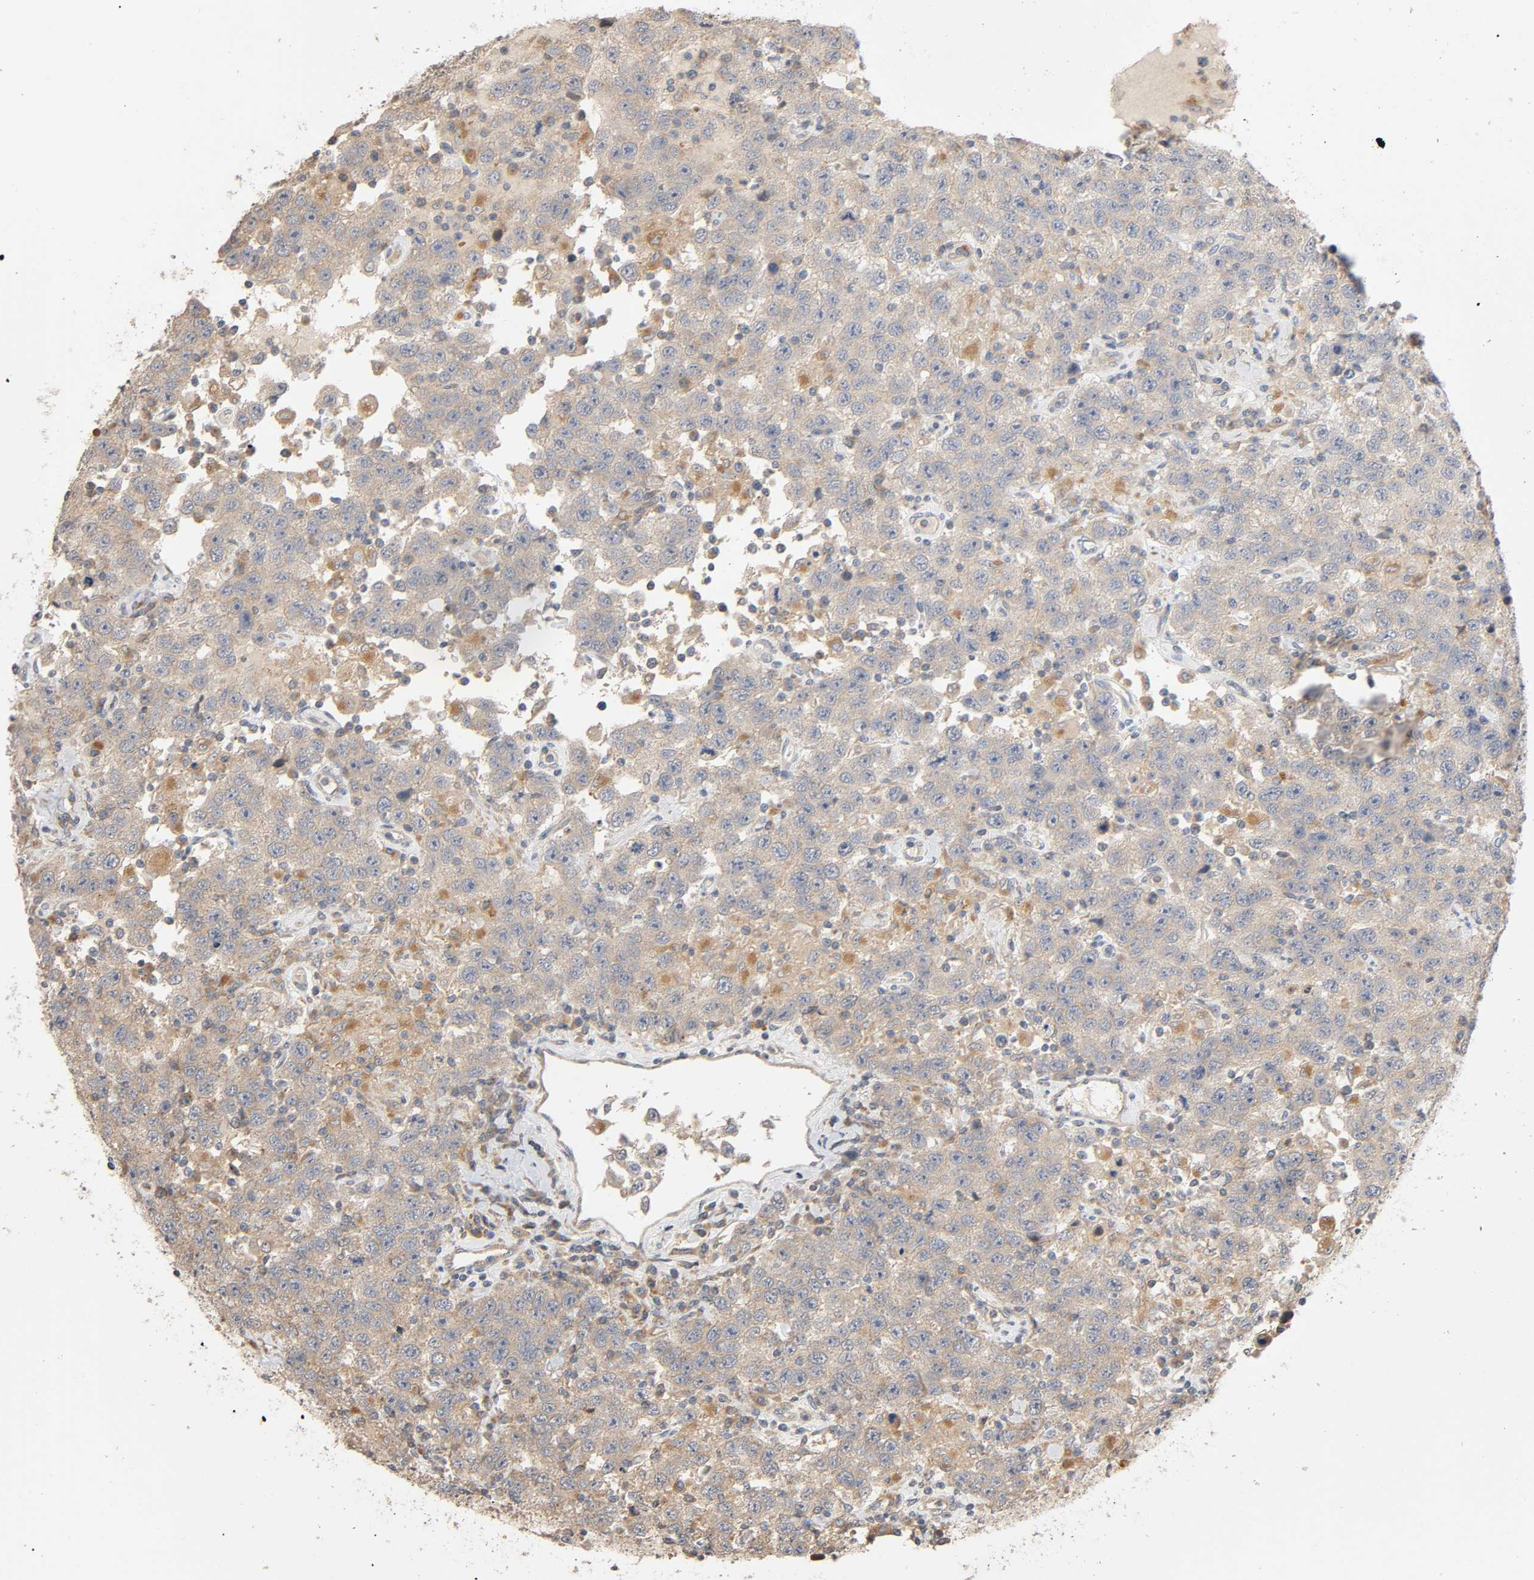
{"staining": {"intensity": "weak", "quantity": ">75%", "location": "cytoplasmic/membranous"}, "tissue": "testis cancer", "cell_type": "Tumor cells", "image_type": "cancer", "snomed": [{"axis": "morphology", "description": "Seminoma, NOS"}, {"axis": "topography", "description": "Testis"}], "caption": "This photomicrograph reveals testis cancer (seminoma) stained with IHC to label a protein in brown. The cytoplasmic/membranous of tumor cells show weak positivity for the protein. Nuclei are counter-stained blue.", "gene": "SGSM1", "patient": {"sex": "male", "age": 41}}